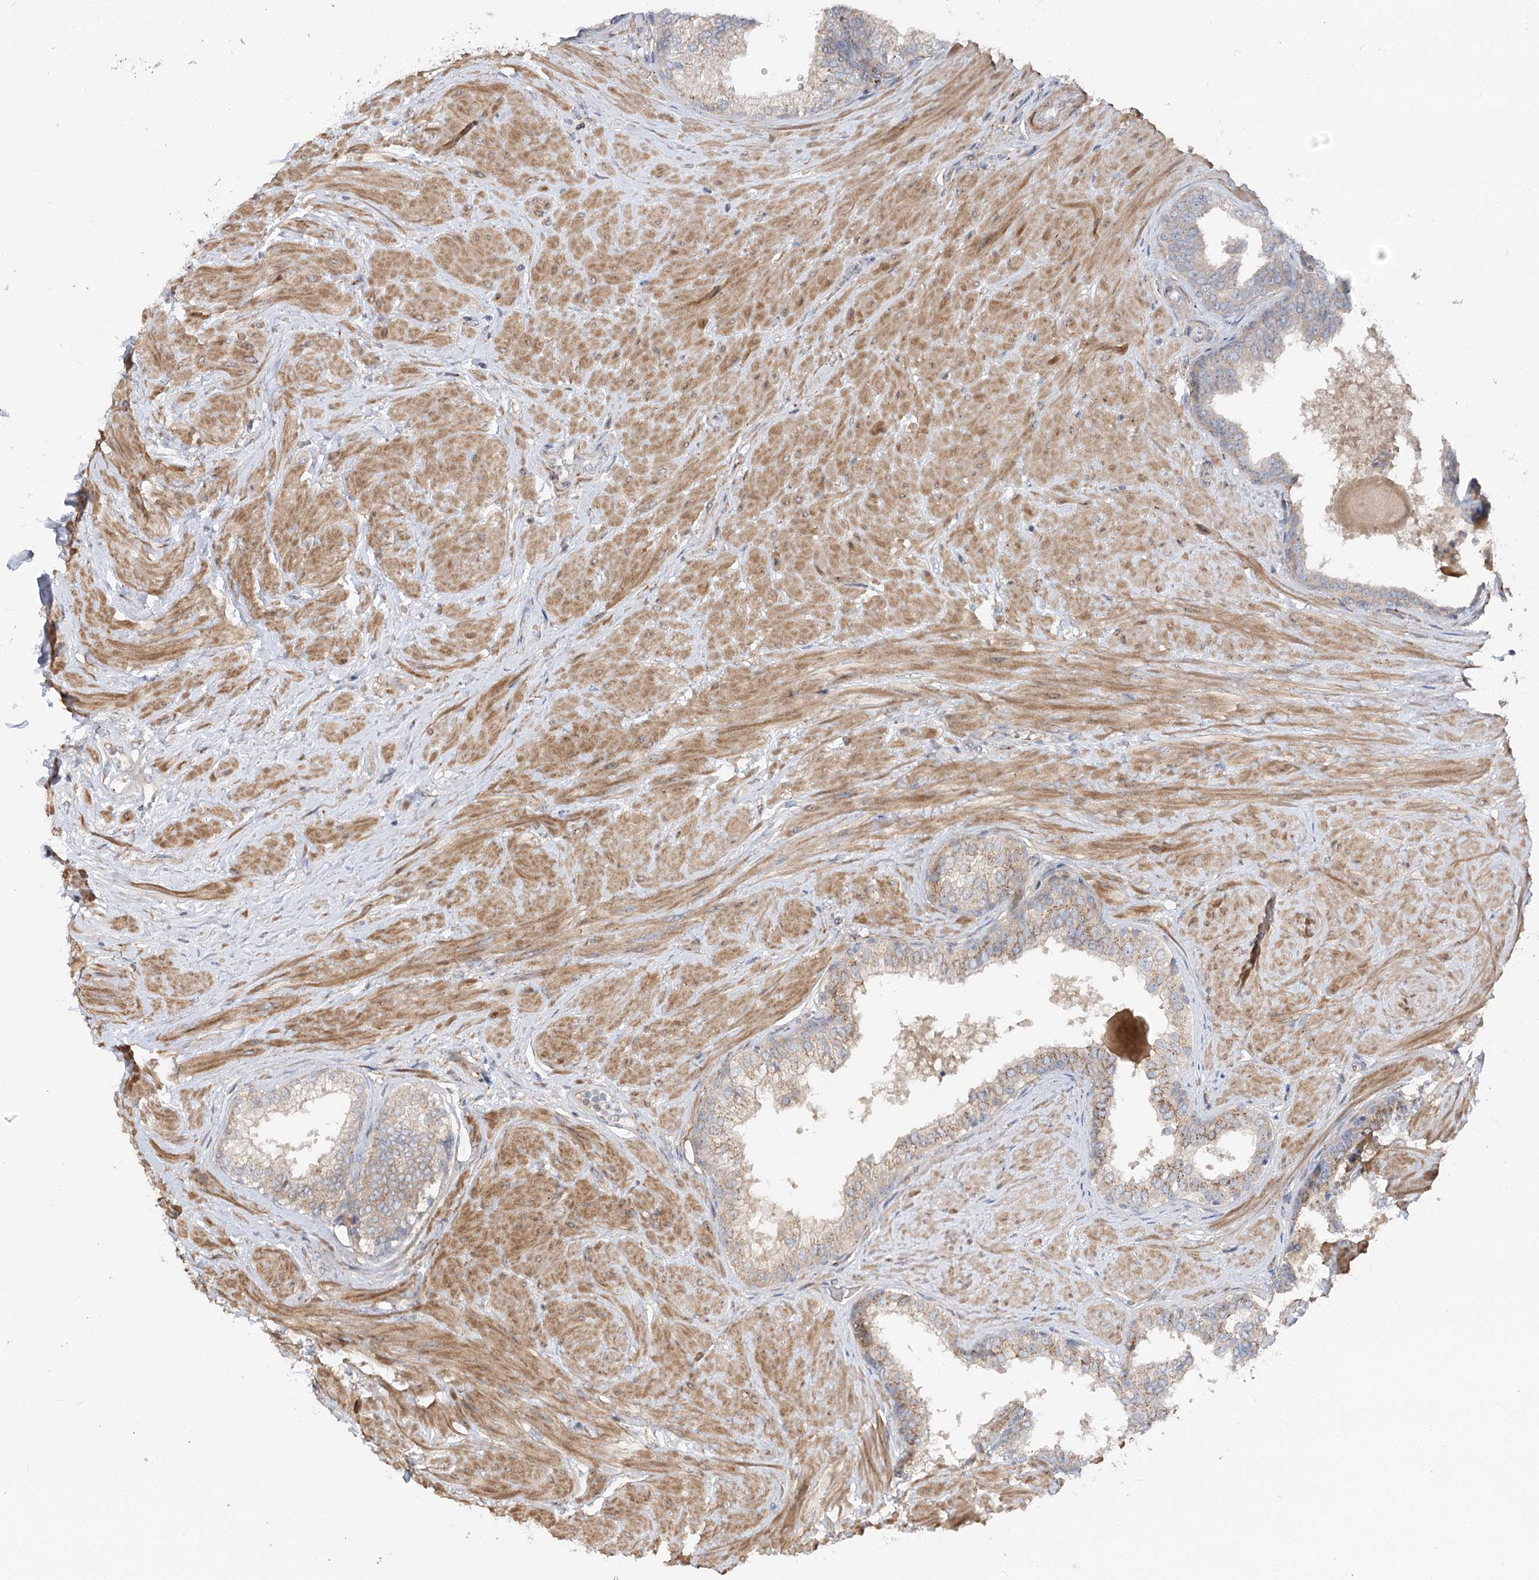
{"staining": {"intensity": "weak", "quantity": "25%-75%", "location": "cytoplasmic/membranous"}, "tissue": "prostate", "cell_type": "Glandular cells", "image_type": "normal", "snomed": [{"axis": "morphology", "description": "Normal tissue, NOS"}, {"axis": "topography", "description": "Prostate"}], "caption": "High-magnification brightfield microscopy of normal prostate stained with DAB (3,3'-diaminobenzidine) (brown) and counterstained with hematoxylin (blue). glandular cells exhibit weak cytoplasmic/membranous staining is present in about25%-75% of cells.", "gene": "FGF19", "patient": {"sex": "male", "age": 48}}